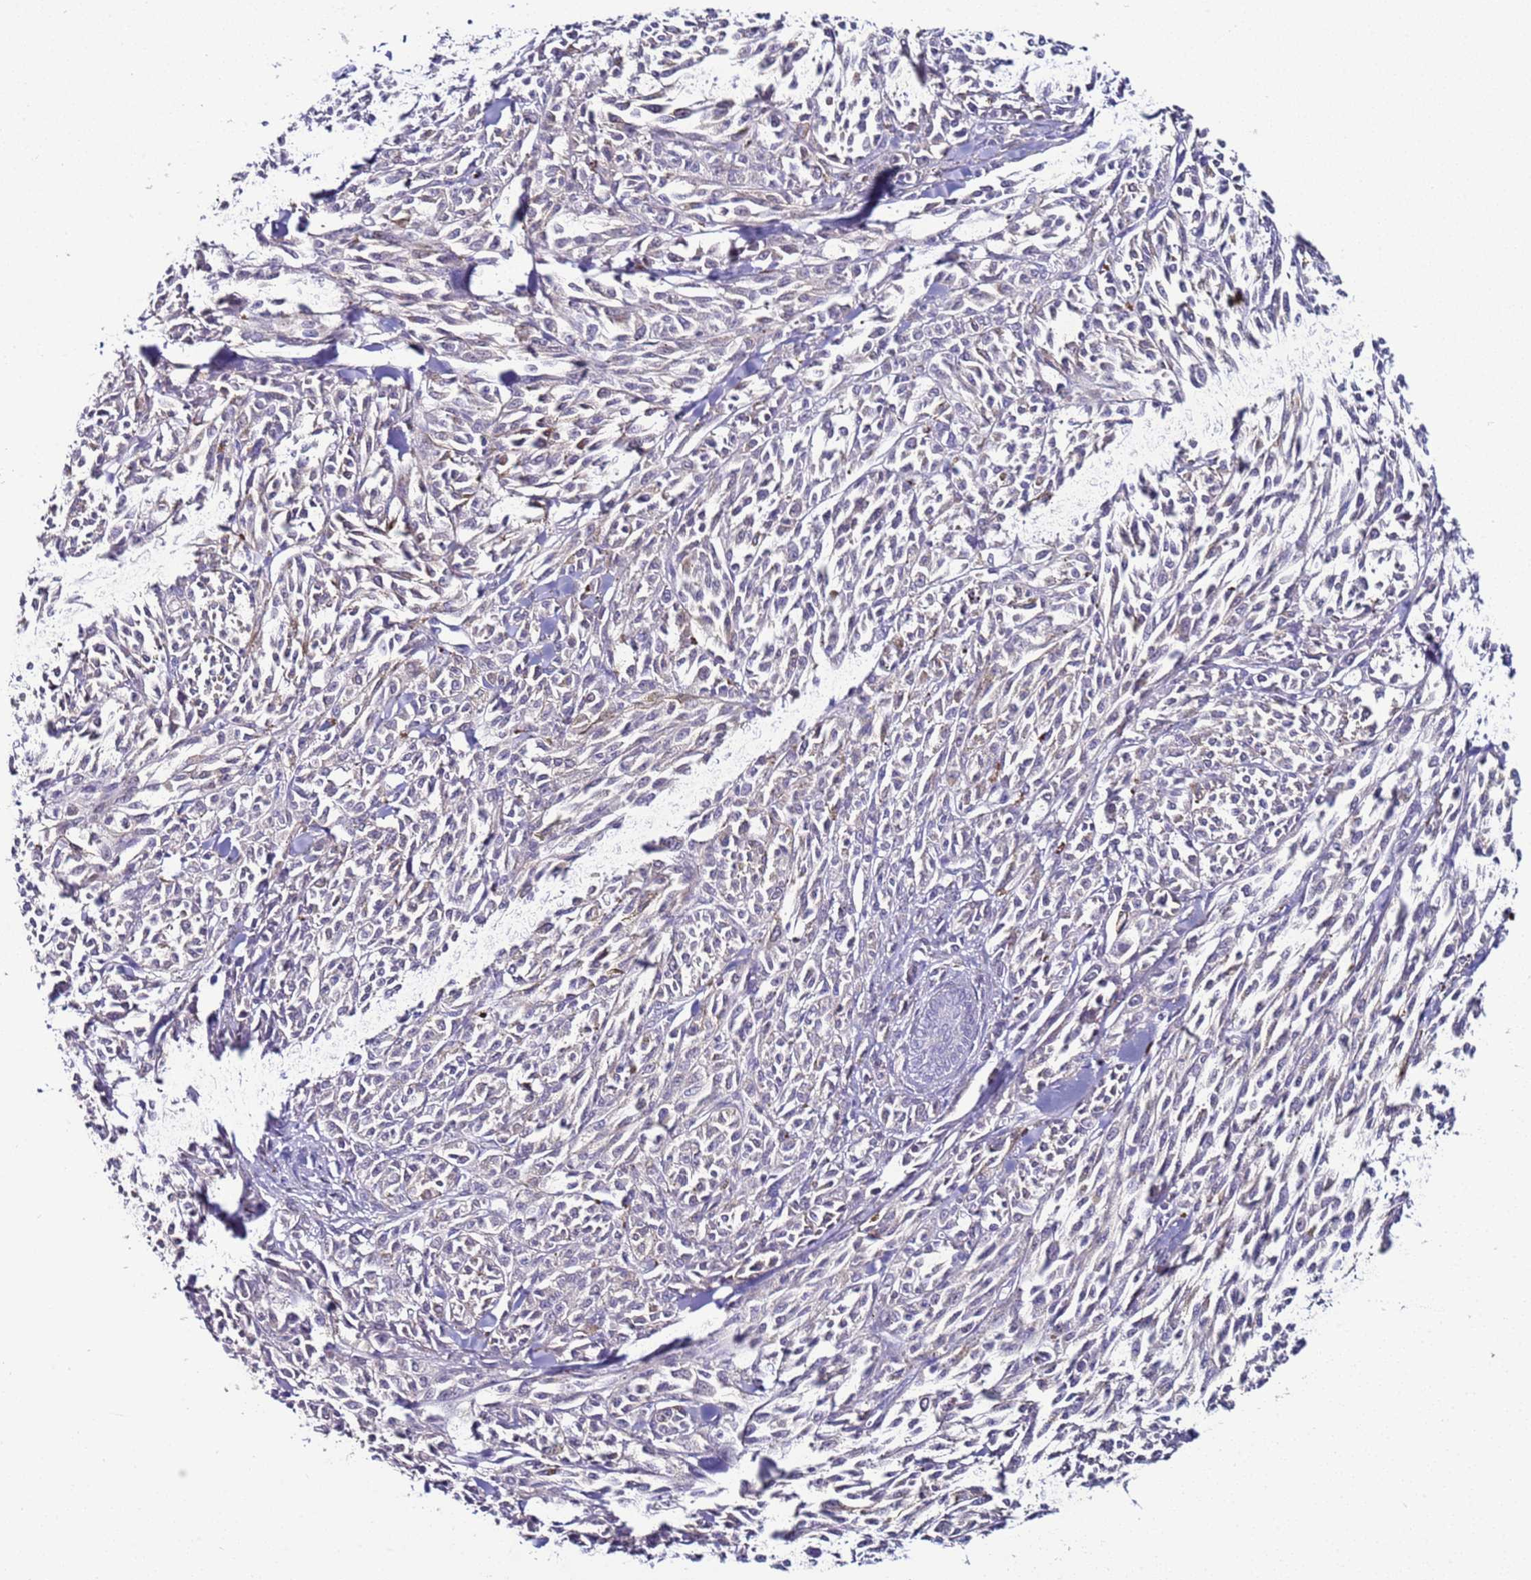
{"staining": {"intensity": "negative", "quantity": "none", "location": "none"}, "tissue": "melanoma", "cell_type": "Tumor cells", "image_type": "cancer", "snomed": [{"axis": "morphology", "description": "Malignant melanoma, NOS"}, {"axis": "topography", "description": "Skin"}], "caption": "Malignant melanoma stained for a protein using immunohistochemistry demonstrates no positivity tumor cells.", "gene": "GPN3", "patient": {"sex": "female", "age": 52}}